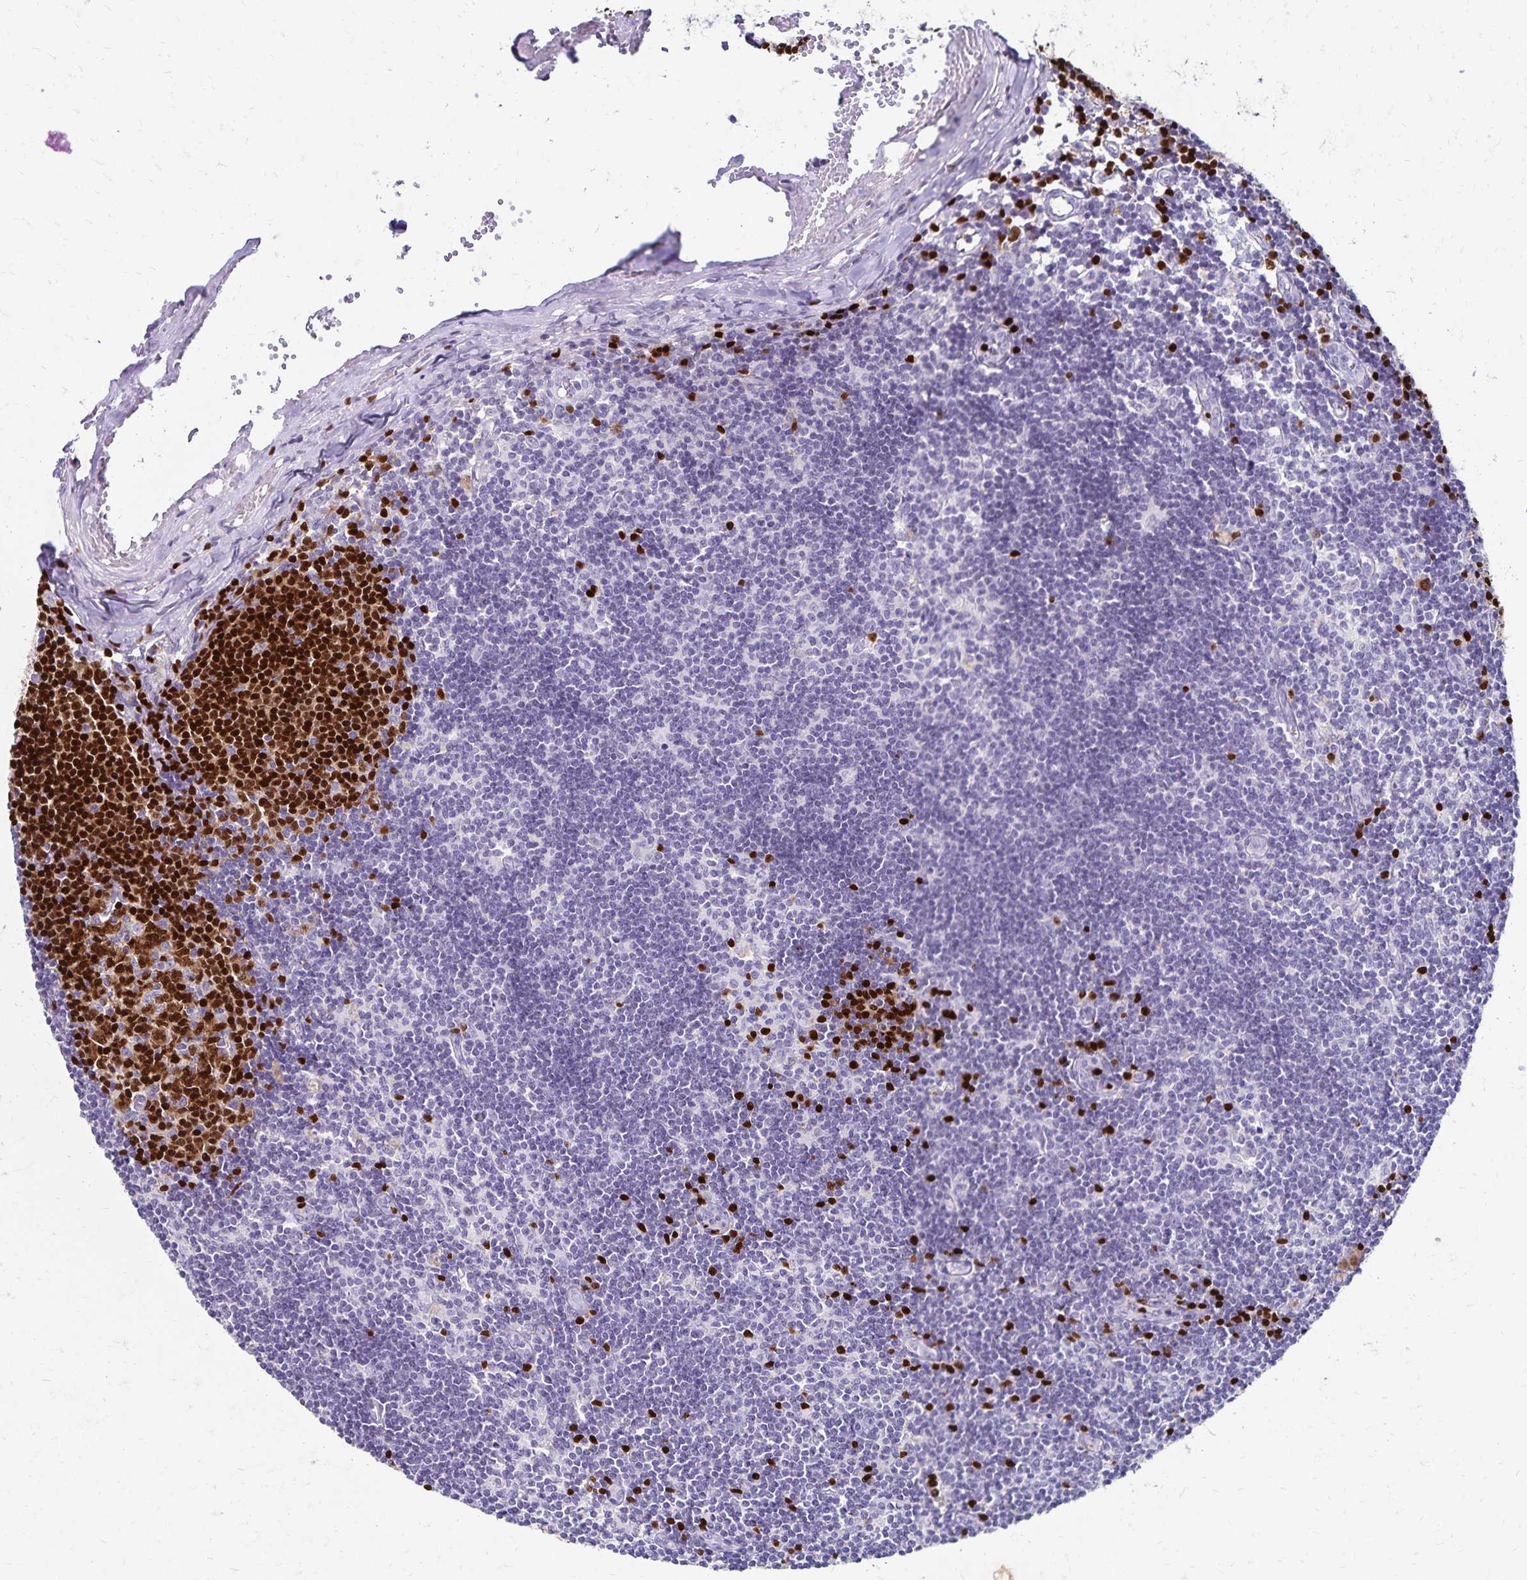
{"staining": {"intensity": "strong", "quantity": "25%-75%", "location": "nuclear"}, "tissue": "lymph node", "cell_type": "Germinal center cells", "image_type": "normal", "snomed": [{"axis": "morphology", "description": "Normal tissue, NOS"}, {"axis": "topography", "description": "Lymph node"}], "caption": "Lymph node was stained to show a protein in brown. There is high levels of strong nuclear expression in approximately 25%-75% of germinal center cells. Nuclei are stained in blue.", "gene": "PAX5", "patient": {"sex": "female", "age": 31}}